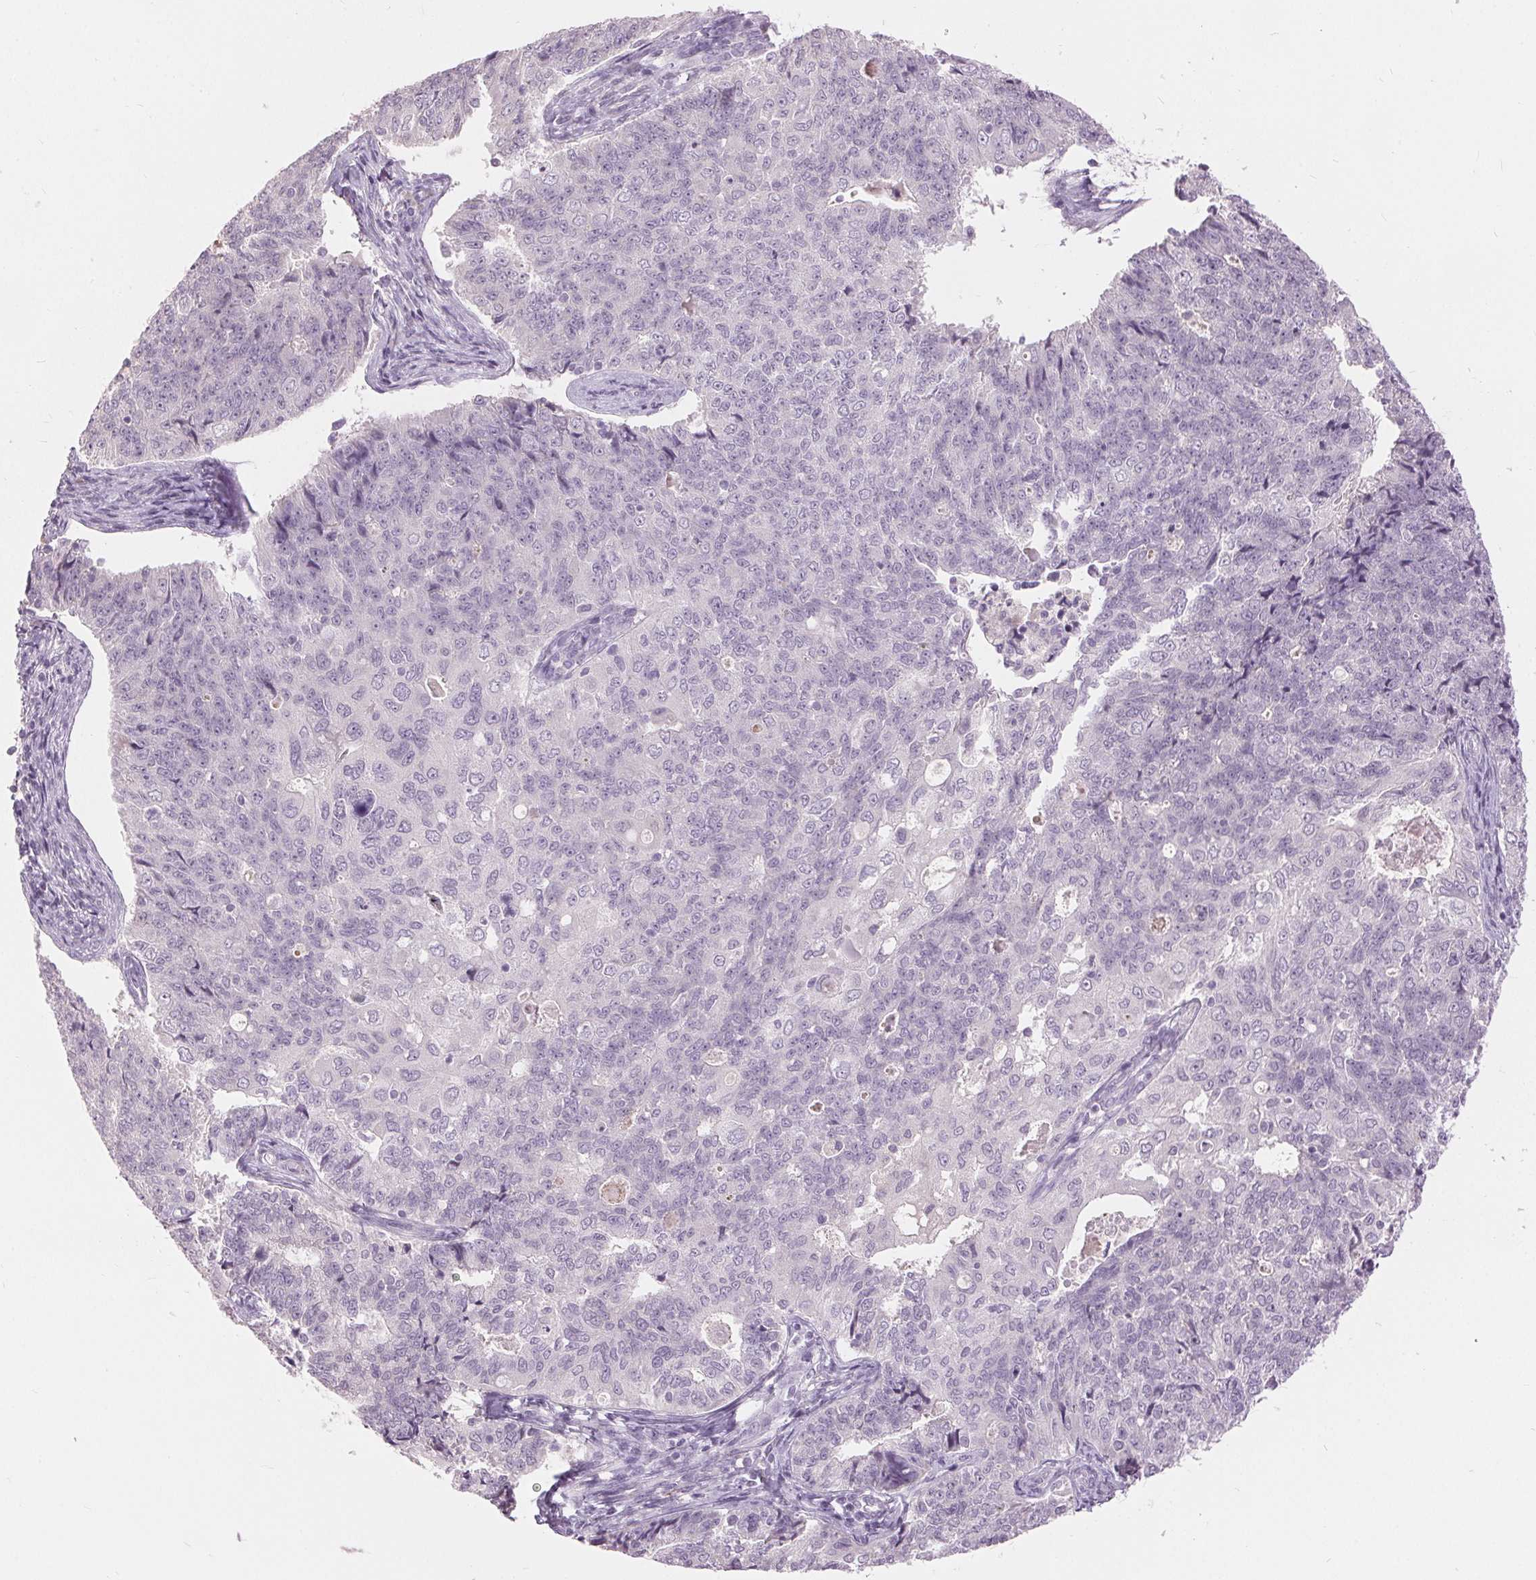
{"staining": {"intensity": "negative", "quantity": "none", "location": "none"}, "tissue": "endometrial cancer", "cell_type": "Tumor cells", "image_type": "cancer", "snomed": [{"axis": "morphology", "description": "Adenocarcinoma, NOS"}, {"axis": "topography", "description": "Endometrium"}], "caption": "Immunohistochemistry micrograph of endometrial cancer stained for a protein (brown), which reveals no expression in tumor cells.", "gene": "DSG3", "patient": {"sex": "female", "age": 43}}